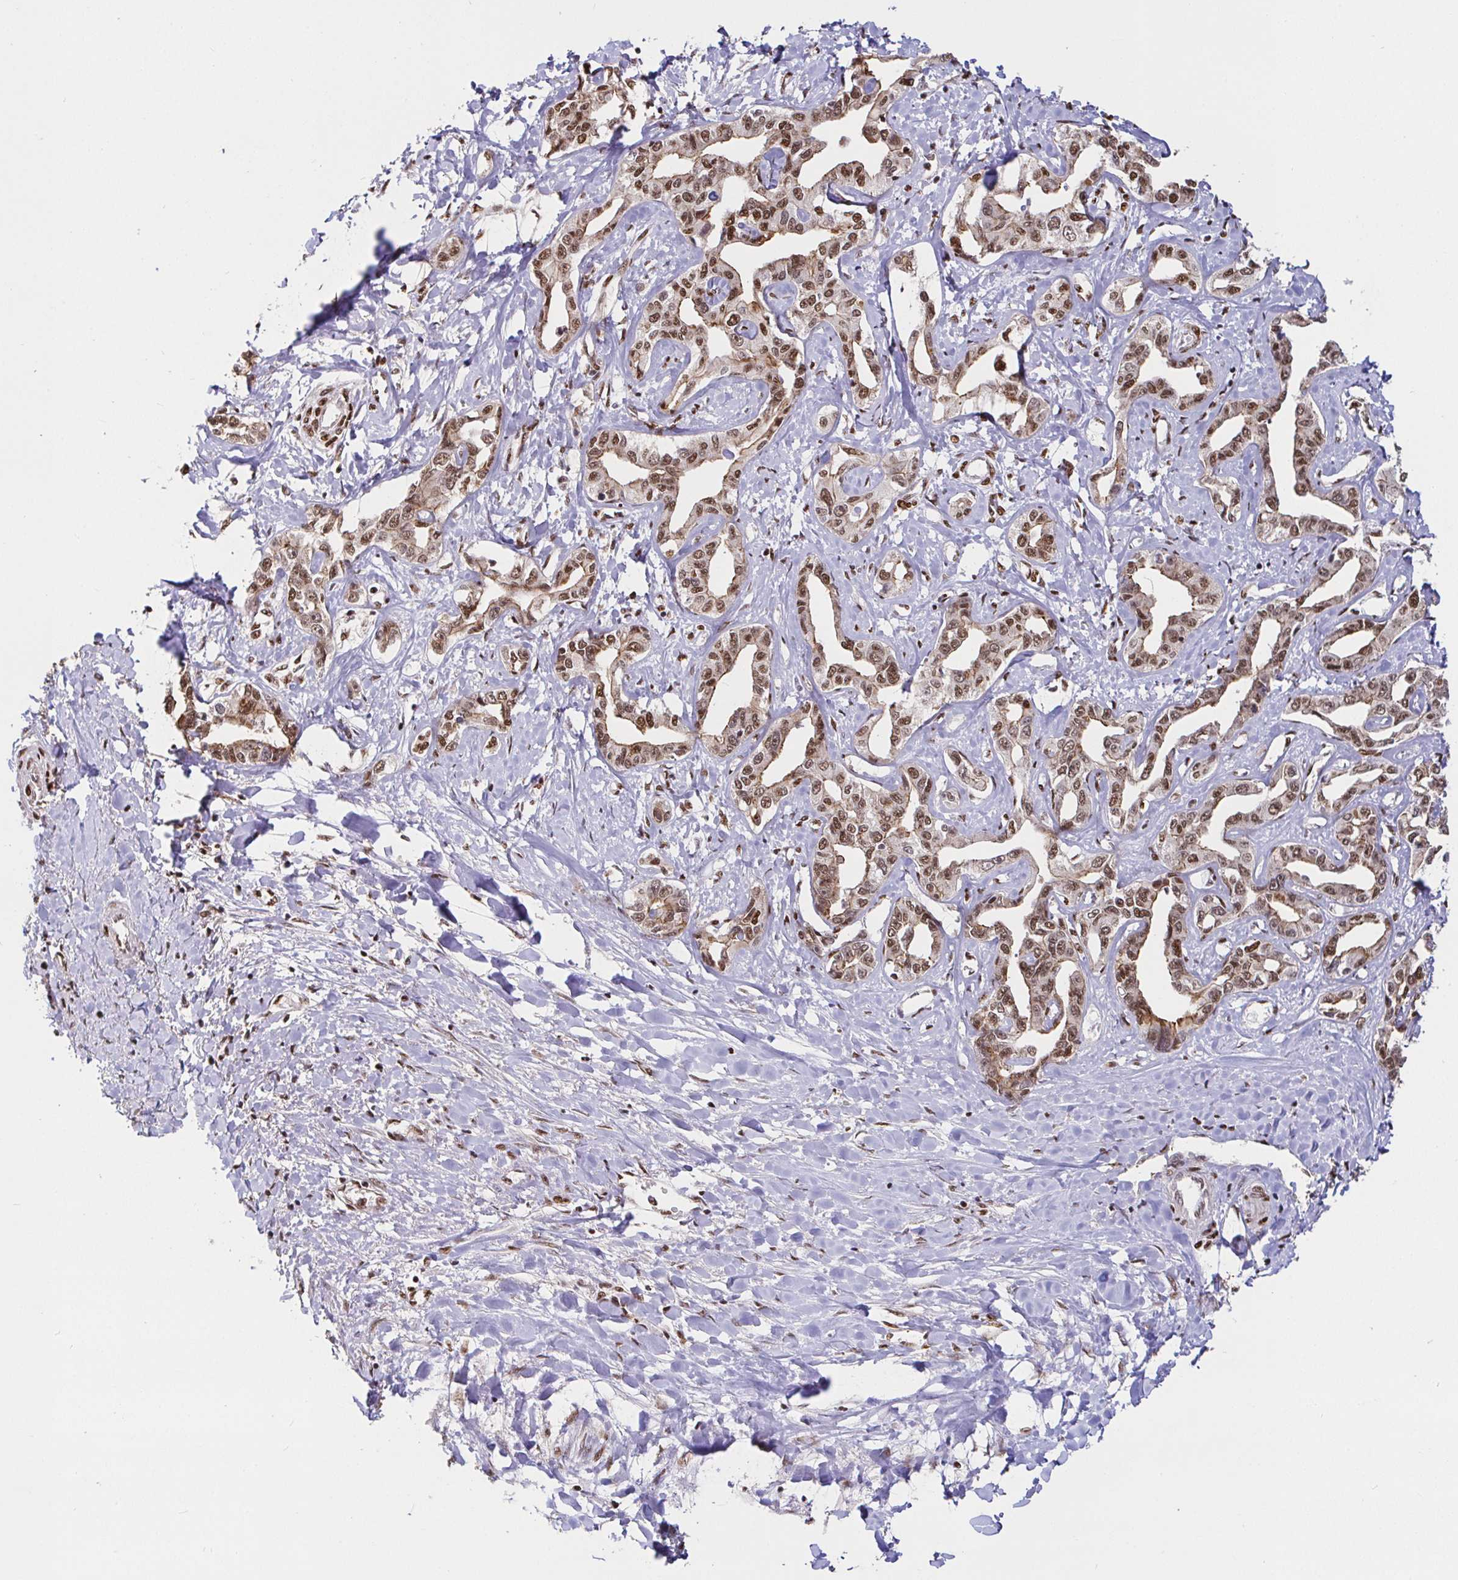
{"staining": {"intensity": "moderate", "quantity": ">75%", "location": "nuclear"}, "tissue": "liver cancer", "cell_type": "Tumor cells", "image_type": "cancer", "snomed": [{"axis": "morphology", "description": "Cholangiocarcinoma"}, {"axis": "topography", "description": "Liver"}], "caption": "This photomicrograph reveals IHC staining of cholangiocarcinoma (liver), with medium moderate nuclear positivity in approximately >75% of tumor cells.", "gene": "SP3", "patient": {"sex": "male", "age": 59}}